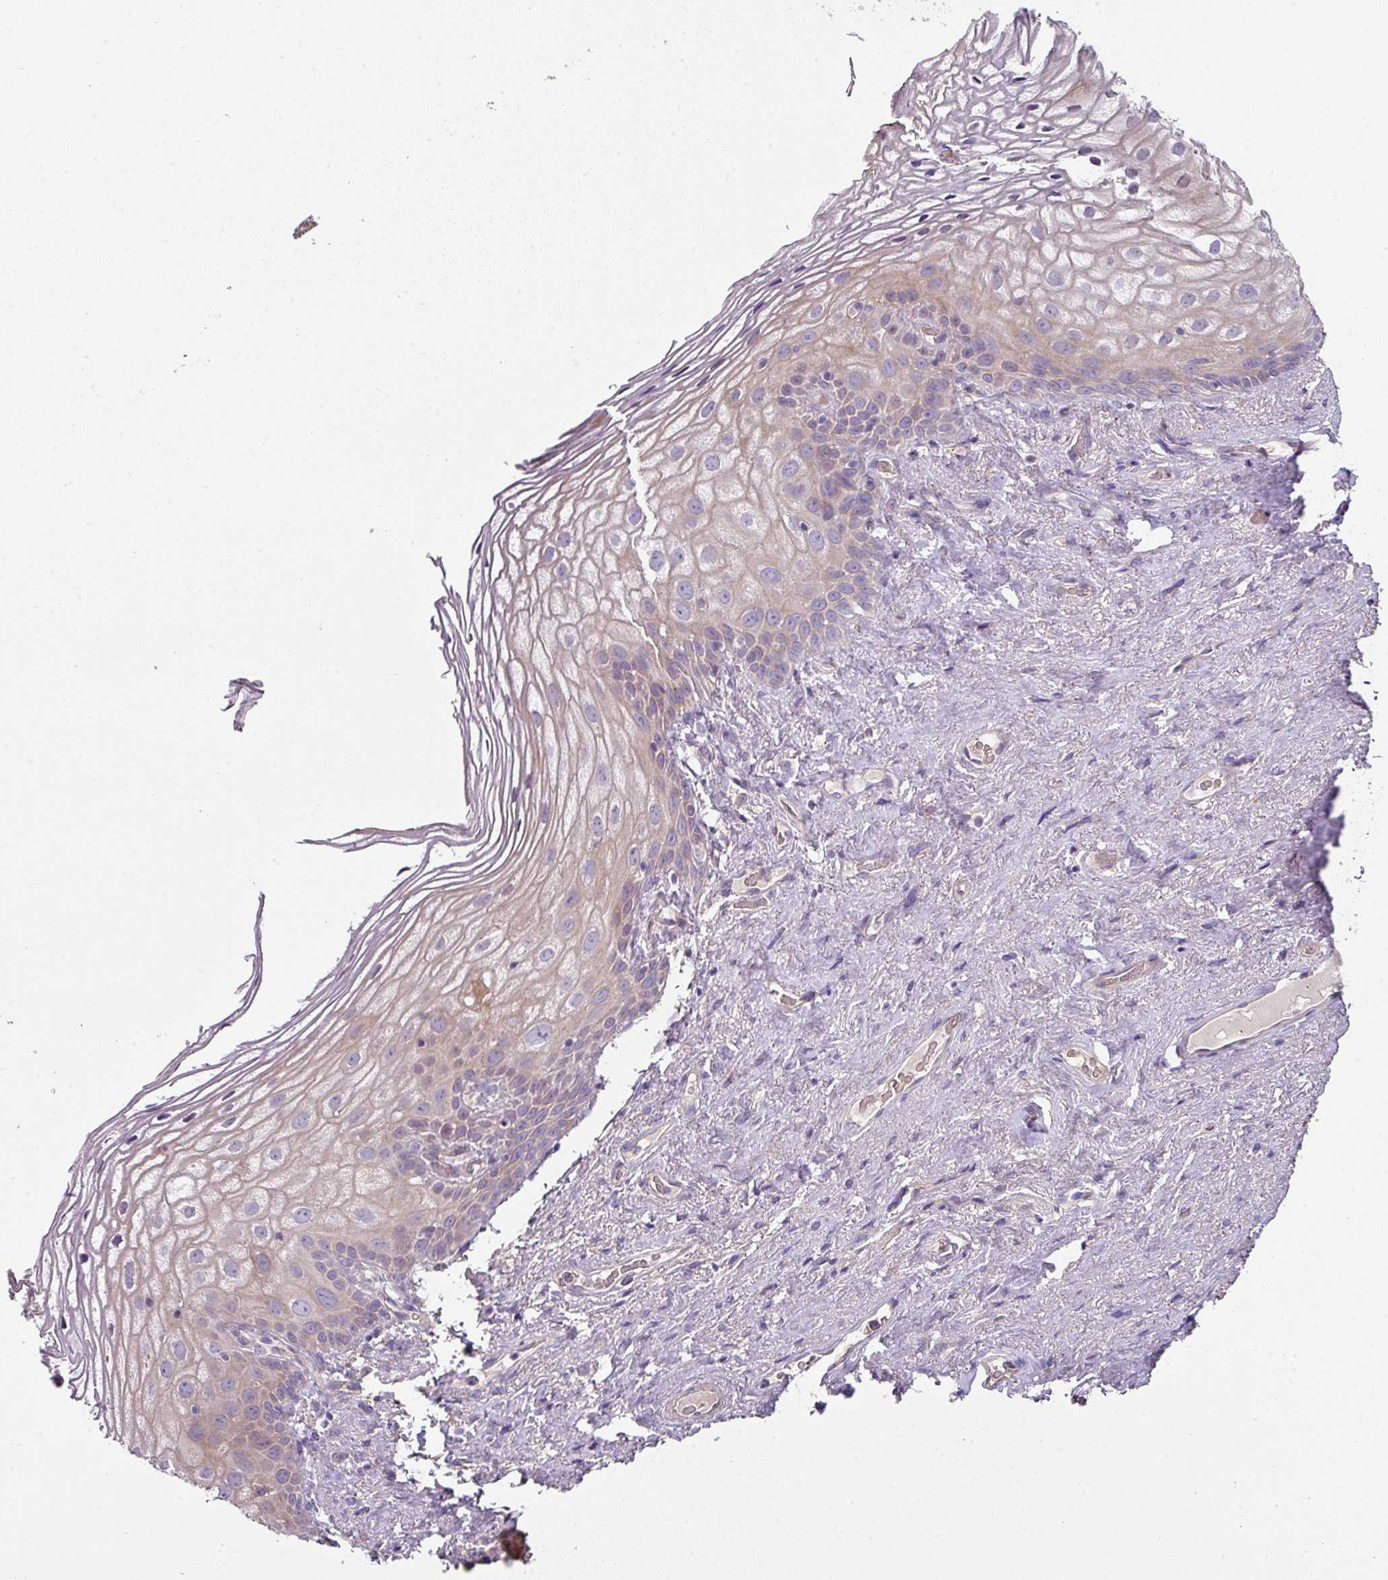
{"staining": {"intensity": "weak", "quantity": "25%-75%", "location": "cytoplasmic/membranous"}, "tissue": "vagina", "cell_type": "Squamous epithelial cells", "image_type": "normal", "snomed": [{"axis": "morphology", "description": "Normal tissue, NOS"}, {"axis": "topography", "description": "Vagina"}, {"axis": "topography", "description": "Peripheral nerve tissue"}], "caption": "The immunohistochemical stain highlights weak cytoplasmic/membranous expression in squamous epithelial cells of benign vagina. The staining was performed using DAB to visualize the protein expression in brown, while the nuclei were stained in blue with hematoxylin (Magnification: 20x).", "gene": "LRRC9", "patient": {"sex": "female", "age": 71}}